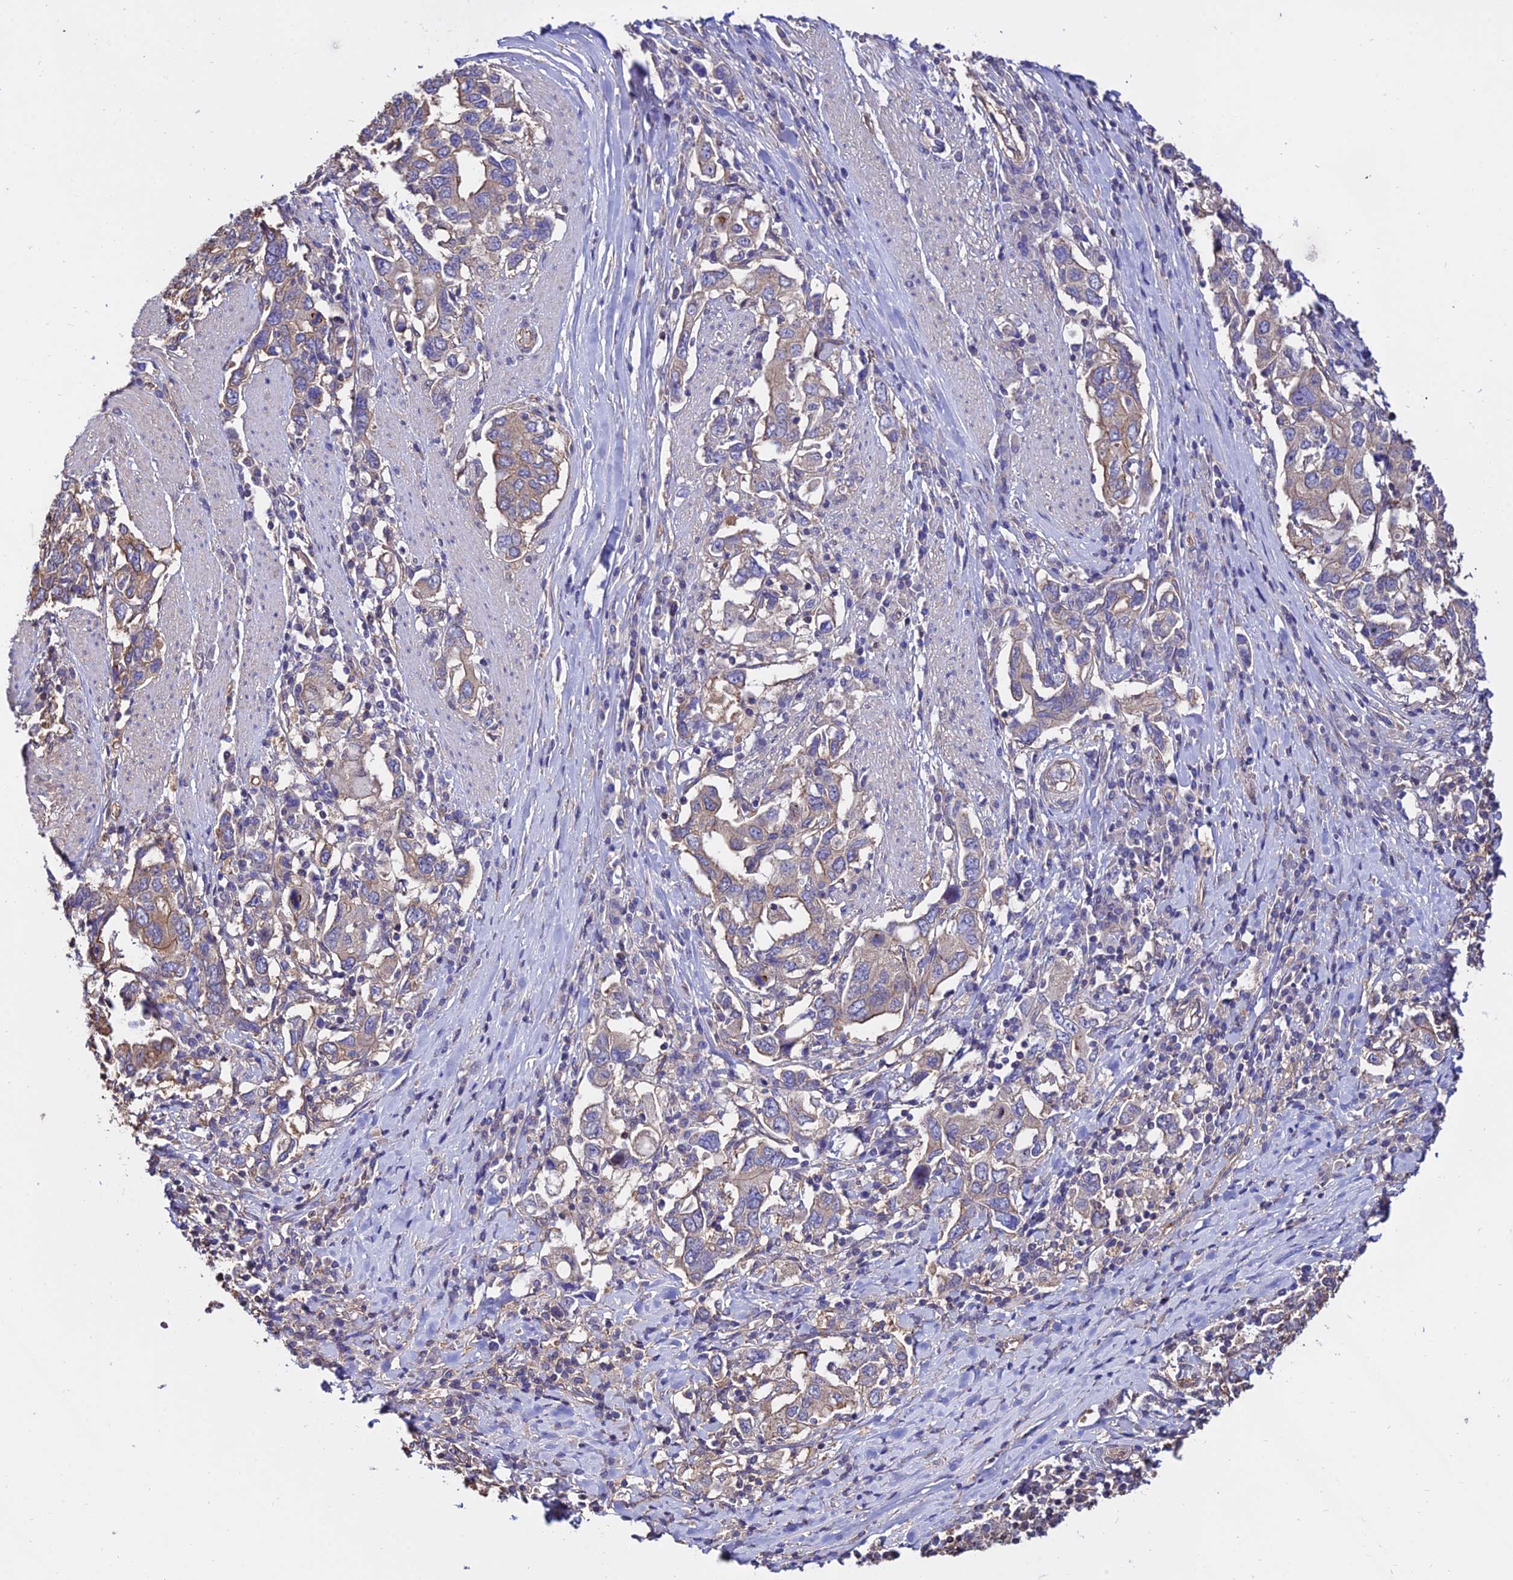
{"staining": {"intensity": "weak", "quantity": "<25%", "location": "cytoplasmic/membranous"}, "tissue": "stomach cancer", "cell_type": "Tumor cells", "image_type": "cancer", "snomed": [{"axis": "morphology", "description": "Adenocarcinoma, NOS"}, {"axis": "topography", "description": "Stomach, upper"}, {"axis": "topography", "description": "Stomach"}], "caption": "DAB immunohistochemical staining of adenocarcinoma (stomach) shows no significant expression in tumor cells.", "gene": "CALM2", "patient": {"sex": "male", "age": 62}}